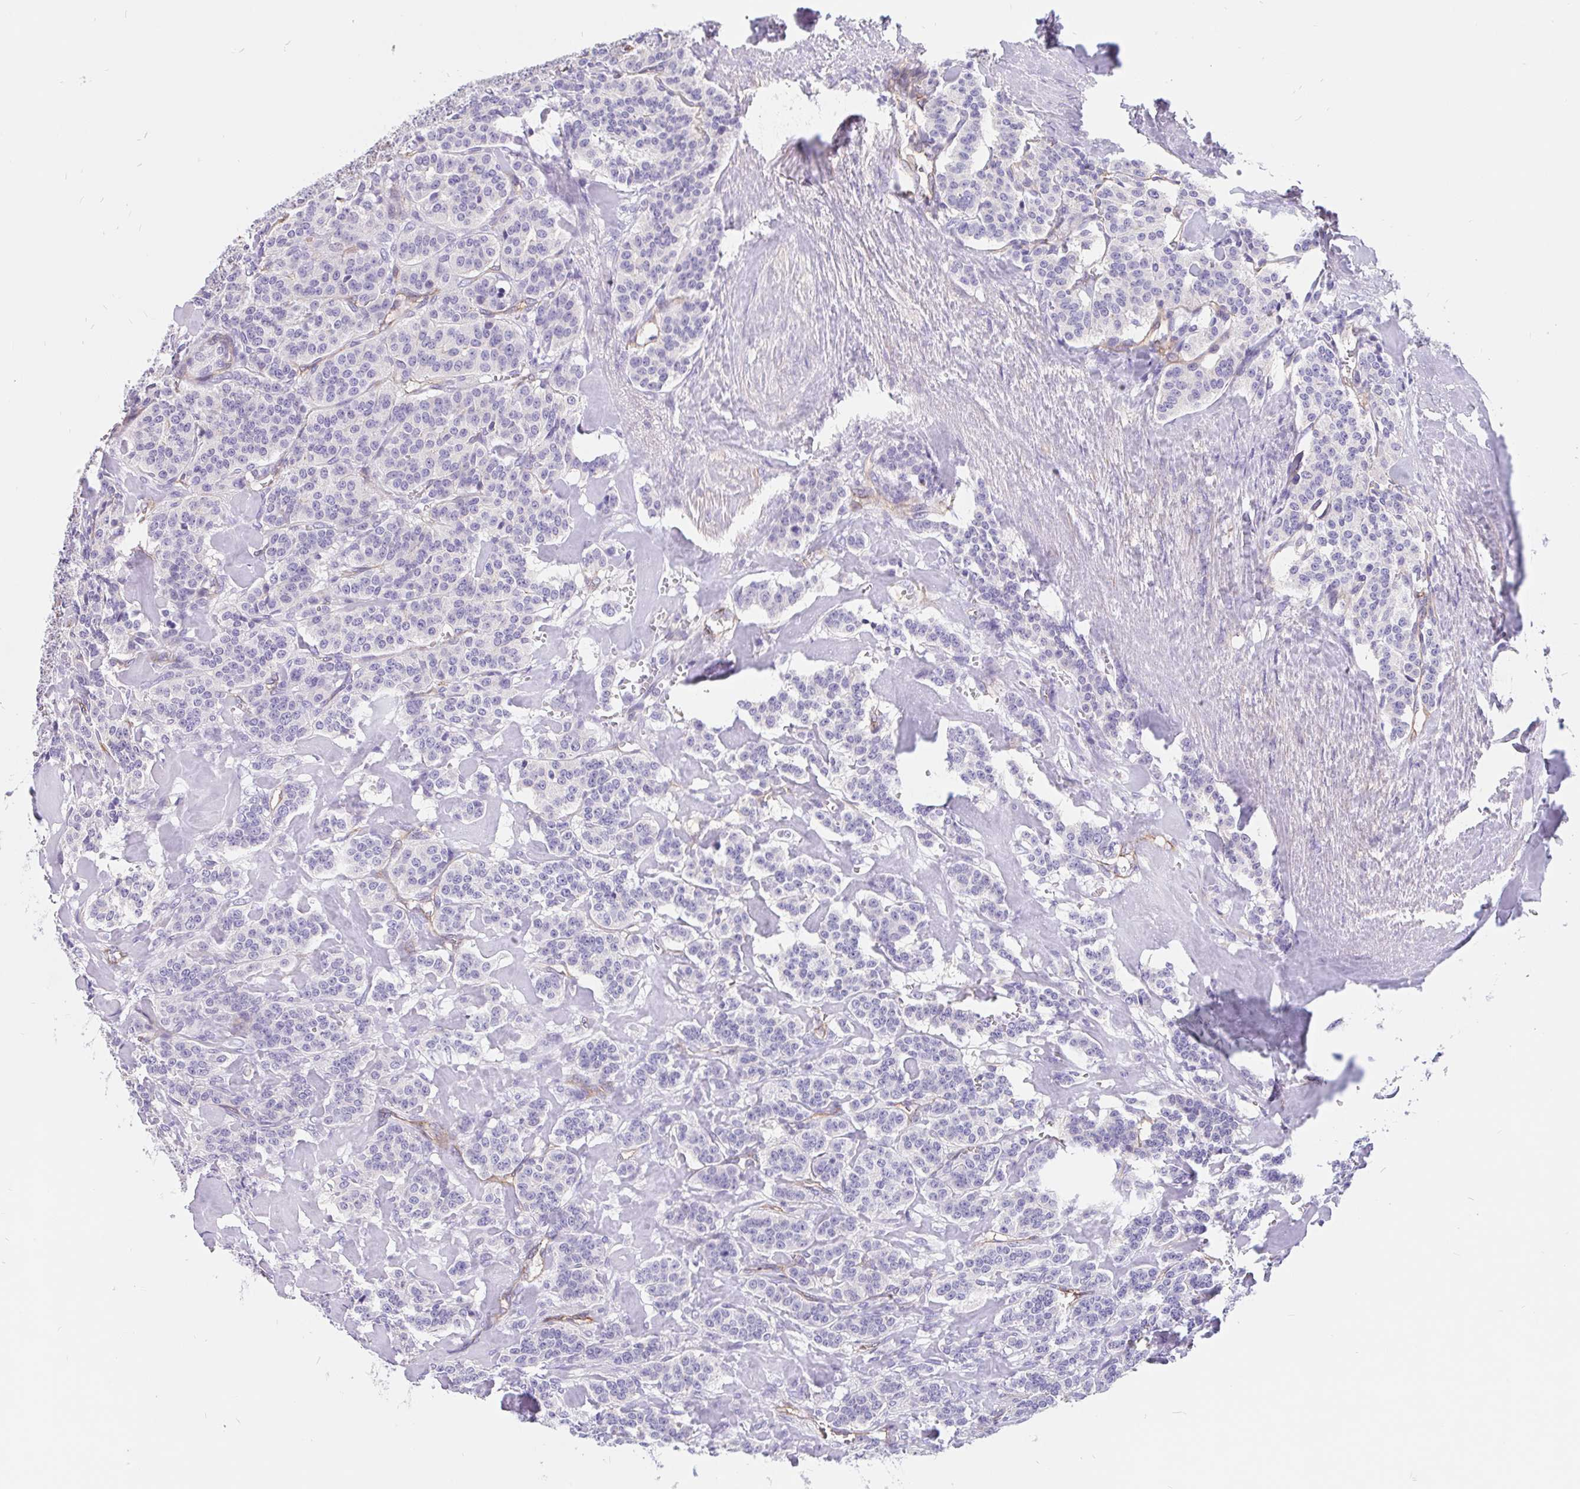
{"staining": {"intensity": "negative", "quantity": "none", "location": "none"}, "tissue": "carcinoid", "cell_type": "Tumor cells", "image_type": "cancer", "snomed": [{"axis": "morphology", "description": "Normal tissue, NOS"}, {"axis": "morphology", "description": "Carcinoid, malignant, NOS"}, {"axis": "topography", "description": "Lung"}], "caption": "Carcinoid (malignant) was stained to show a protein in brown. There is no significant positivity in tumor cells.", "gene": "LIMCH1", "patient": {"sex": "female", "age": 46}}